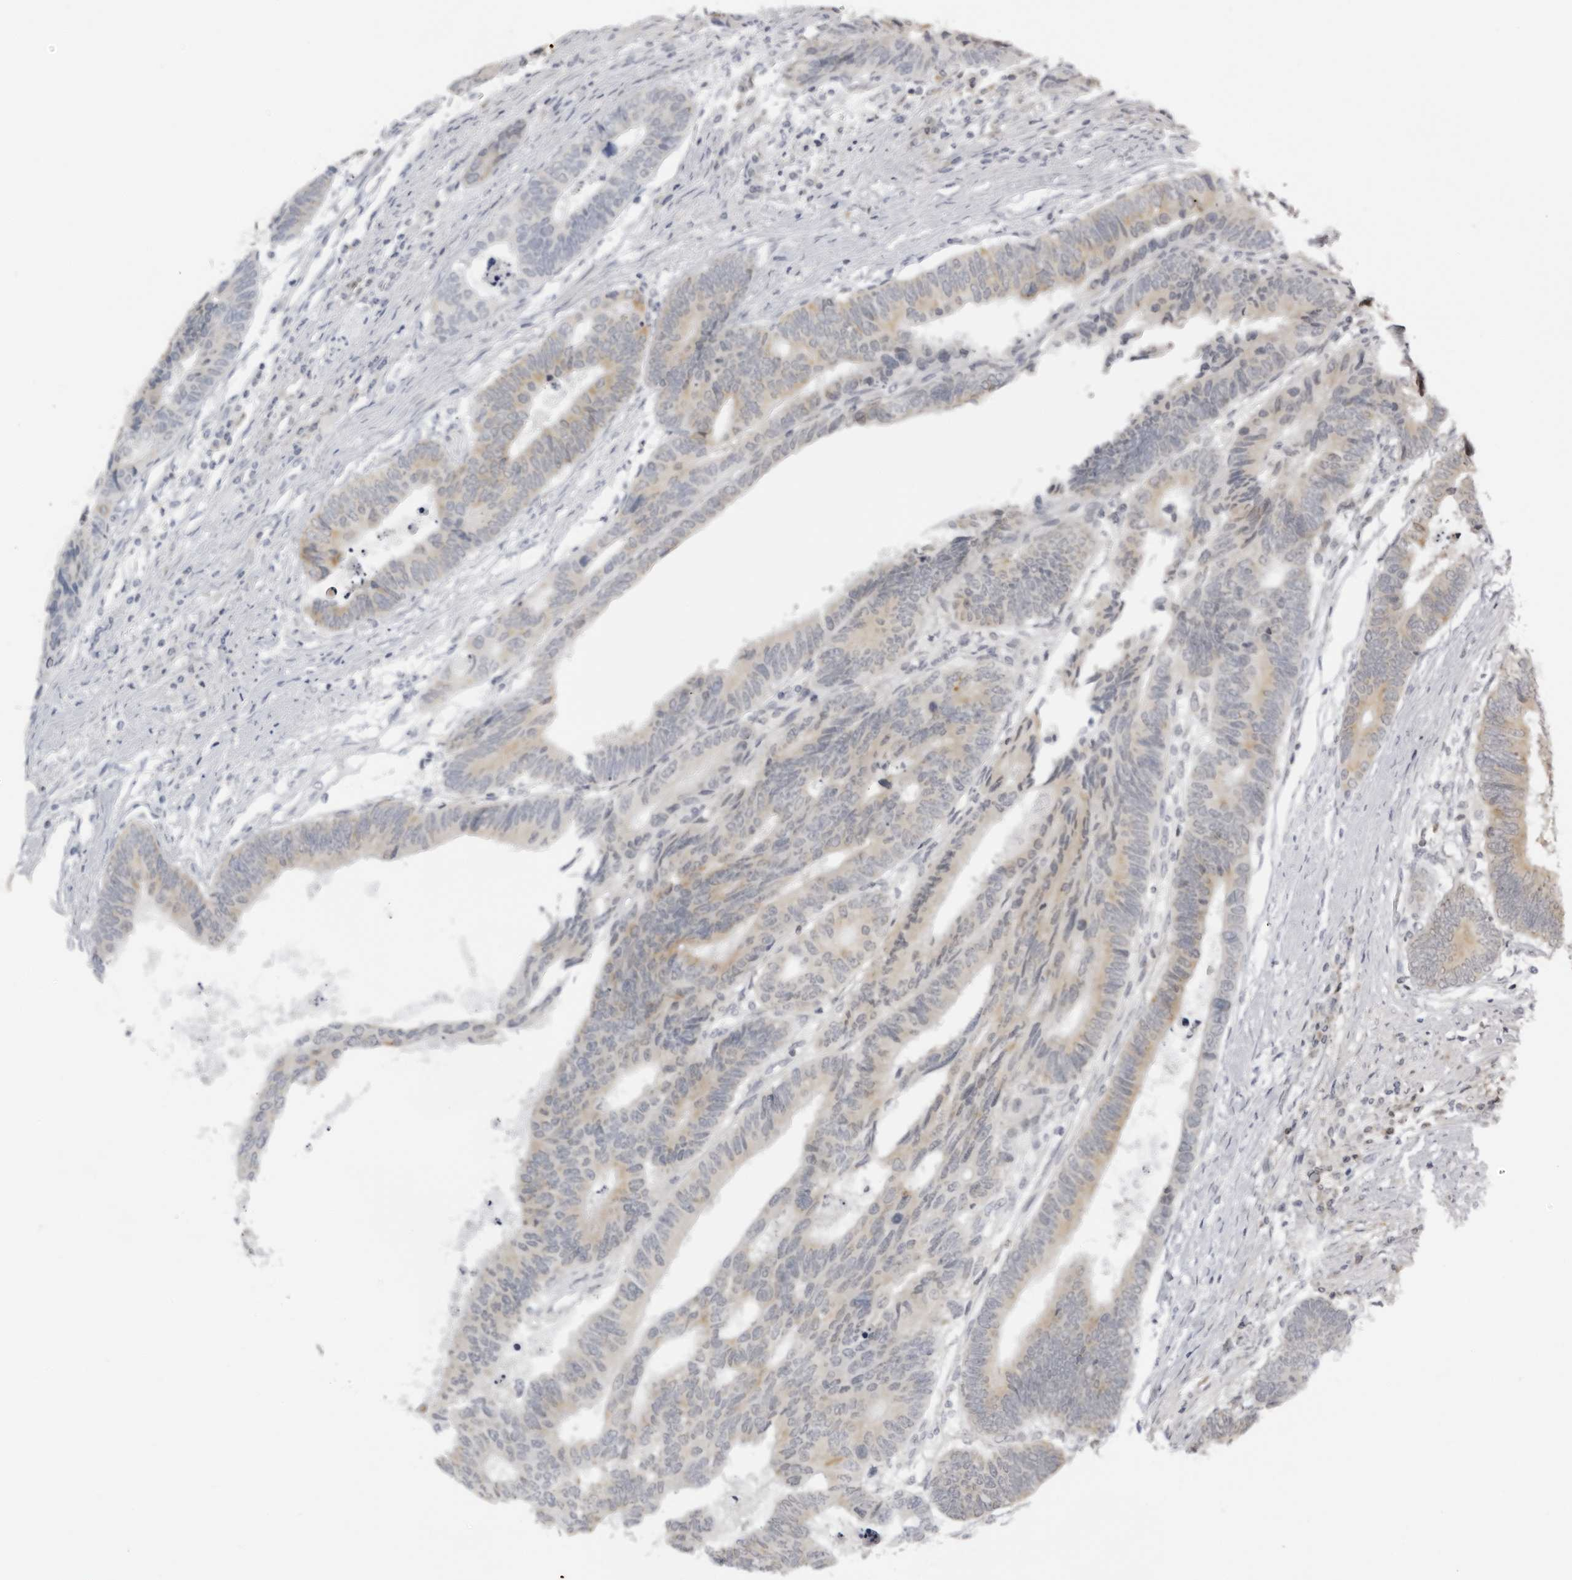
{"staining": {"intensity": "weak", "quantity": "<25%", "location": "cytoplasmic/membranous"}, "tissue": "colorectal cancer", "cell_type": "Tumor cells", "image_type": "cancer", "snomed": [{"axis": "morphology", "description": "Adenocarcinoma, NOS"}, {"axis": "topography", "description": "Rectum"}], "caption": "A high-resolution histopathology image shows IHC staining of colorectal adenocarcinoma, which demonstrates no significant expression in tumor cells.", "gene": "ACP6", "patient": {"sex": "male", "age": 84}}